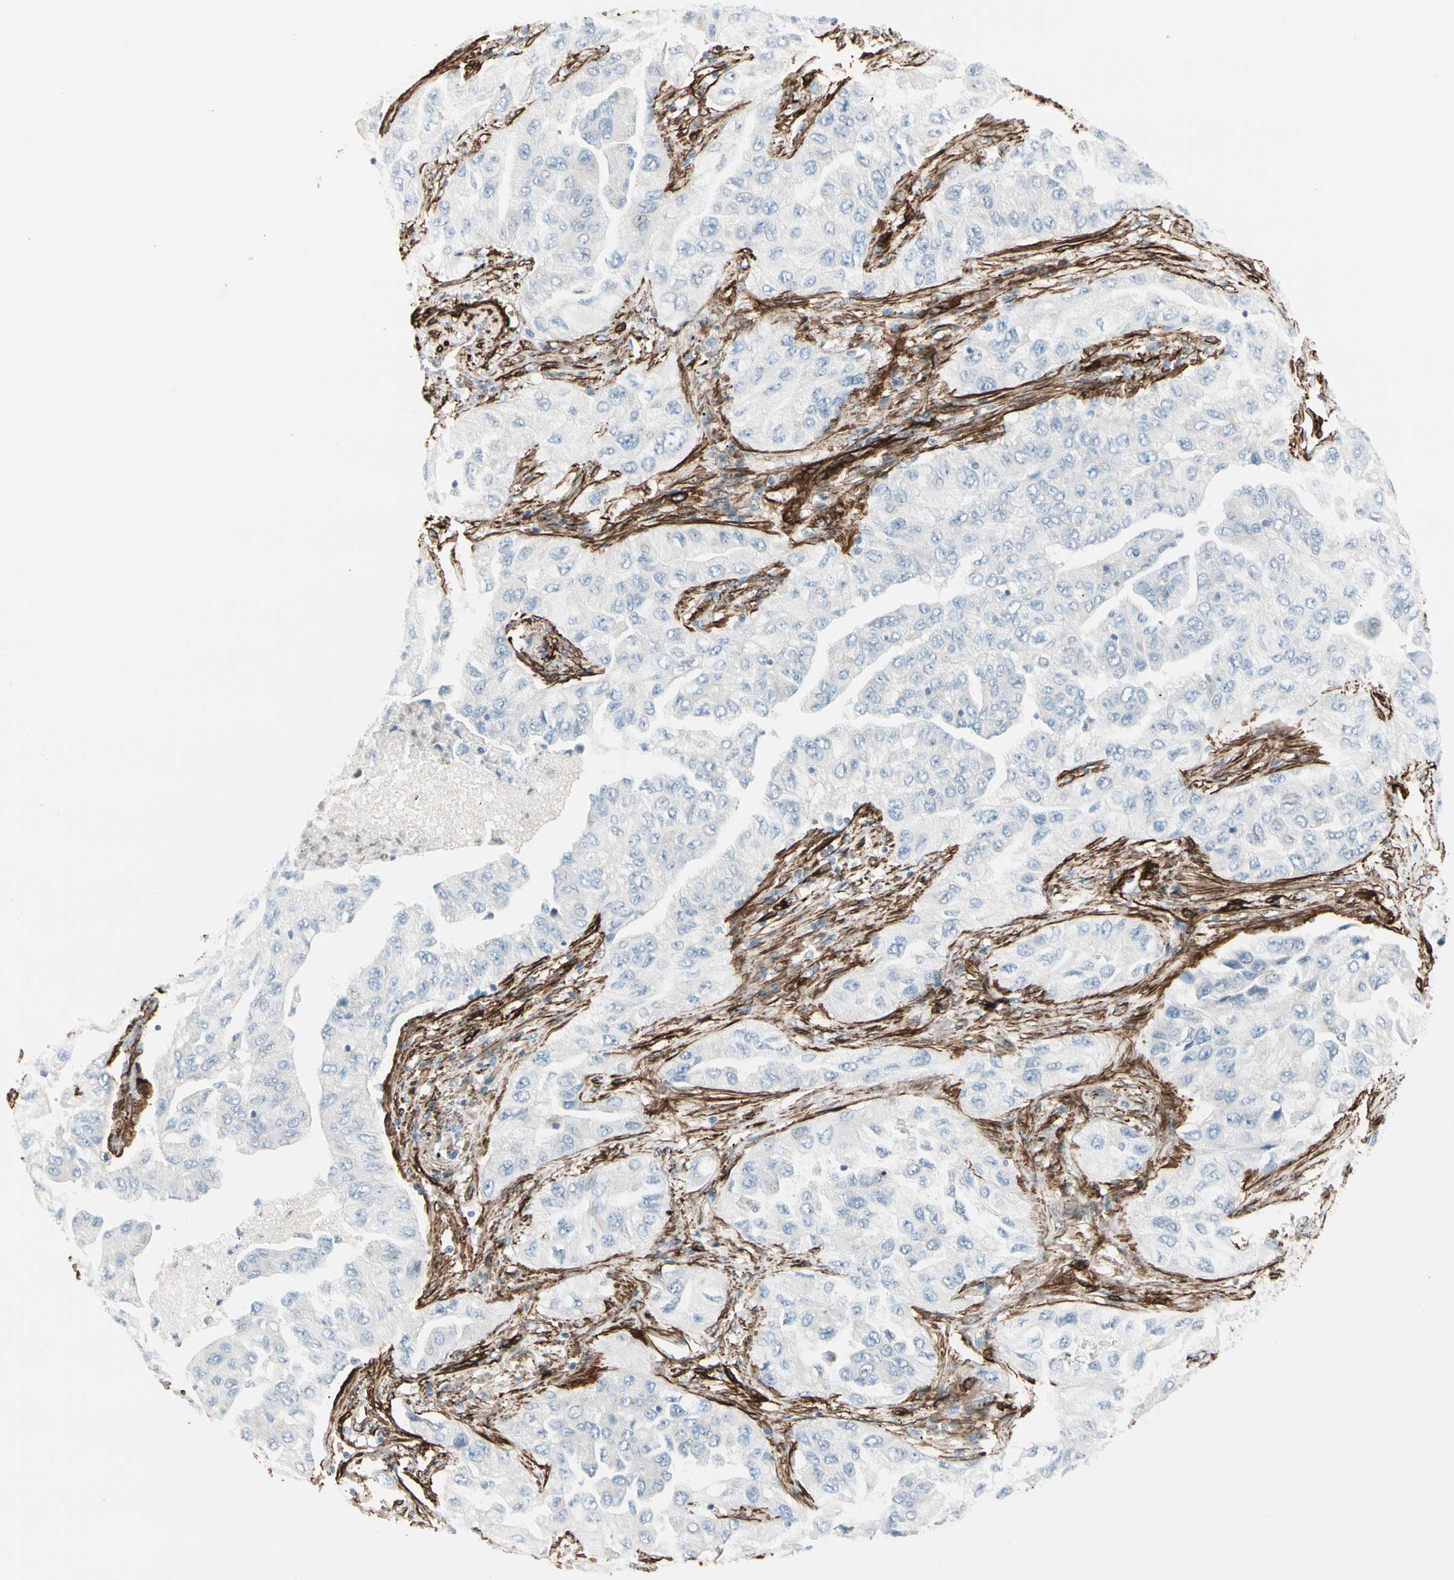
{"staining": {"intensity": "negative", "quantity": "none", "location": "none"}, "tissue": "lung cancer", "cell_type": "Tumor cells", "image_type": "cancer", "snomed": [{"axis": "morphology", "description": "Adenocarcinoma, NOS"}, {"axis": "topography", "description": "Lung"}], "caption": "High power microscopy histopathology image of an IHC image of lung adenocarcinoma, revealing no significant staining in tumor cells.", "gene": "CALD1", "patient": {"sex": "female", "age": 65}}